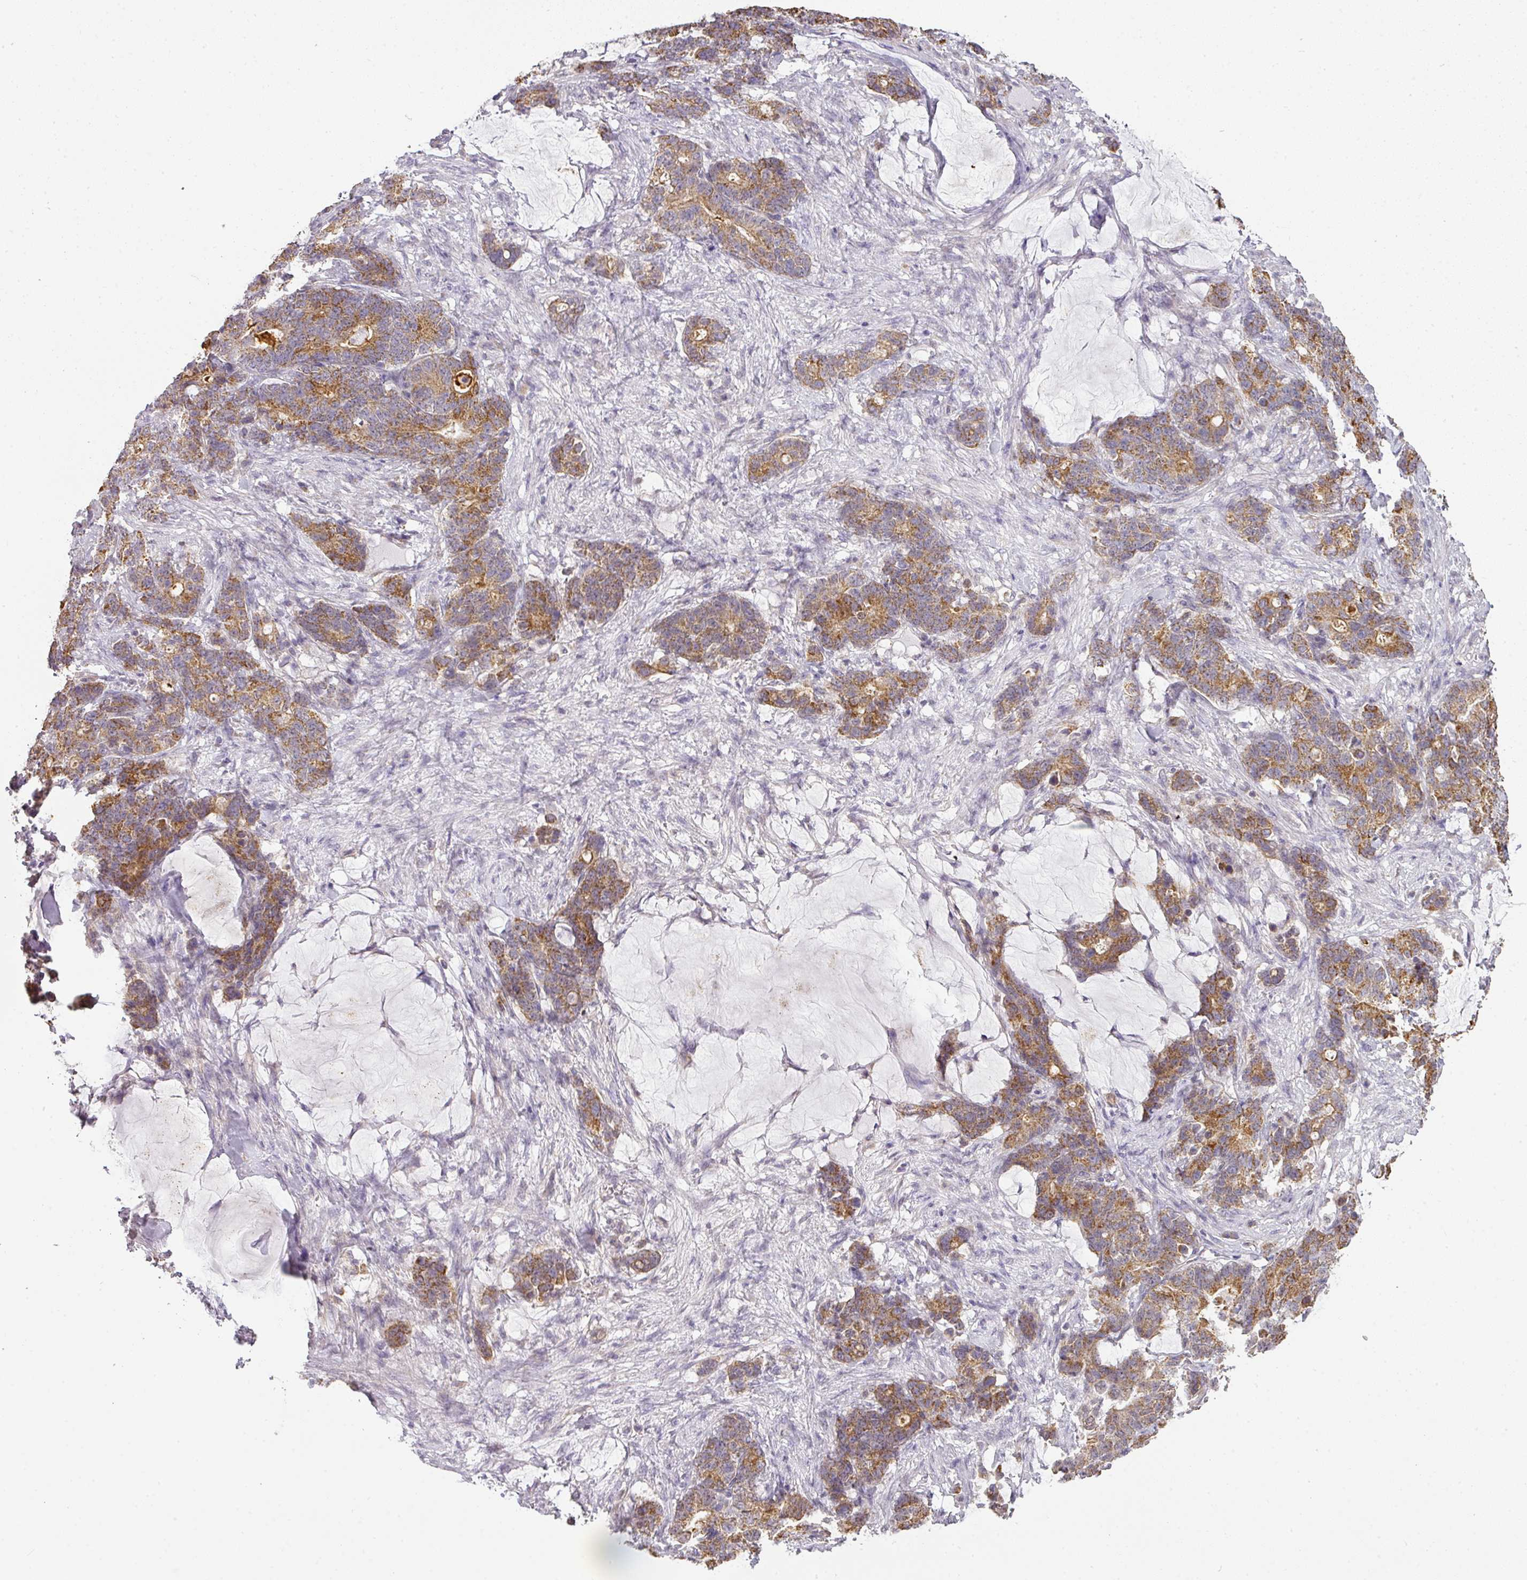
{"staining": {"intensity": "moderate", "quantity": ">75%", "location": "cytoplasmic/membranous"}, "tissue": "stomach cancer", "cell_type": "Tumor cells", "image_type": "cancer", "snomed": [{"axis": "morphology", "description": "Normal tissue, NOS"}, {"axis": "morphology", "description": "Adenocarcinoma, NOS"}, {"axis": "topography", "description": "Stomach"}], "caption": "Stomach cancer (adenocarcinoma) stained with a protein marker displays moderate staining in tumor cells.", "gene": "MYOM2", "patient": {"sex": "female", "age": 64}}